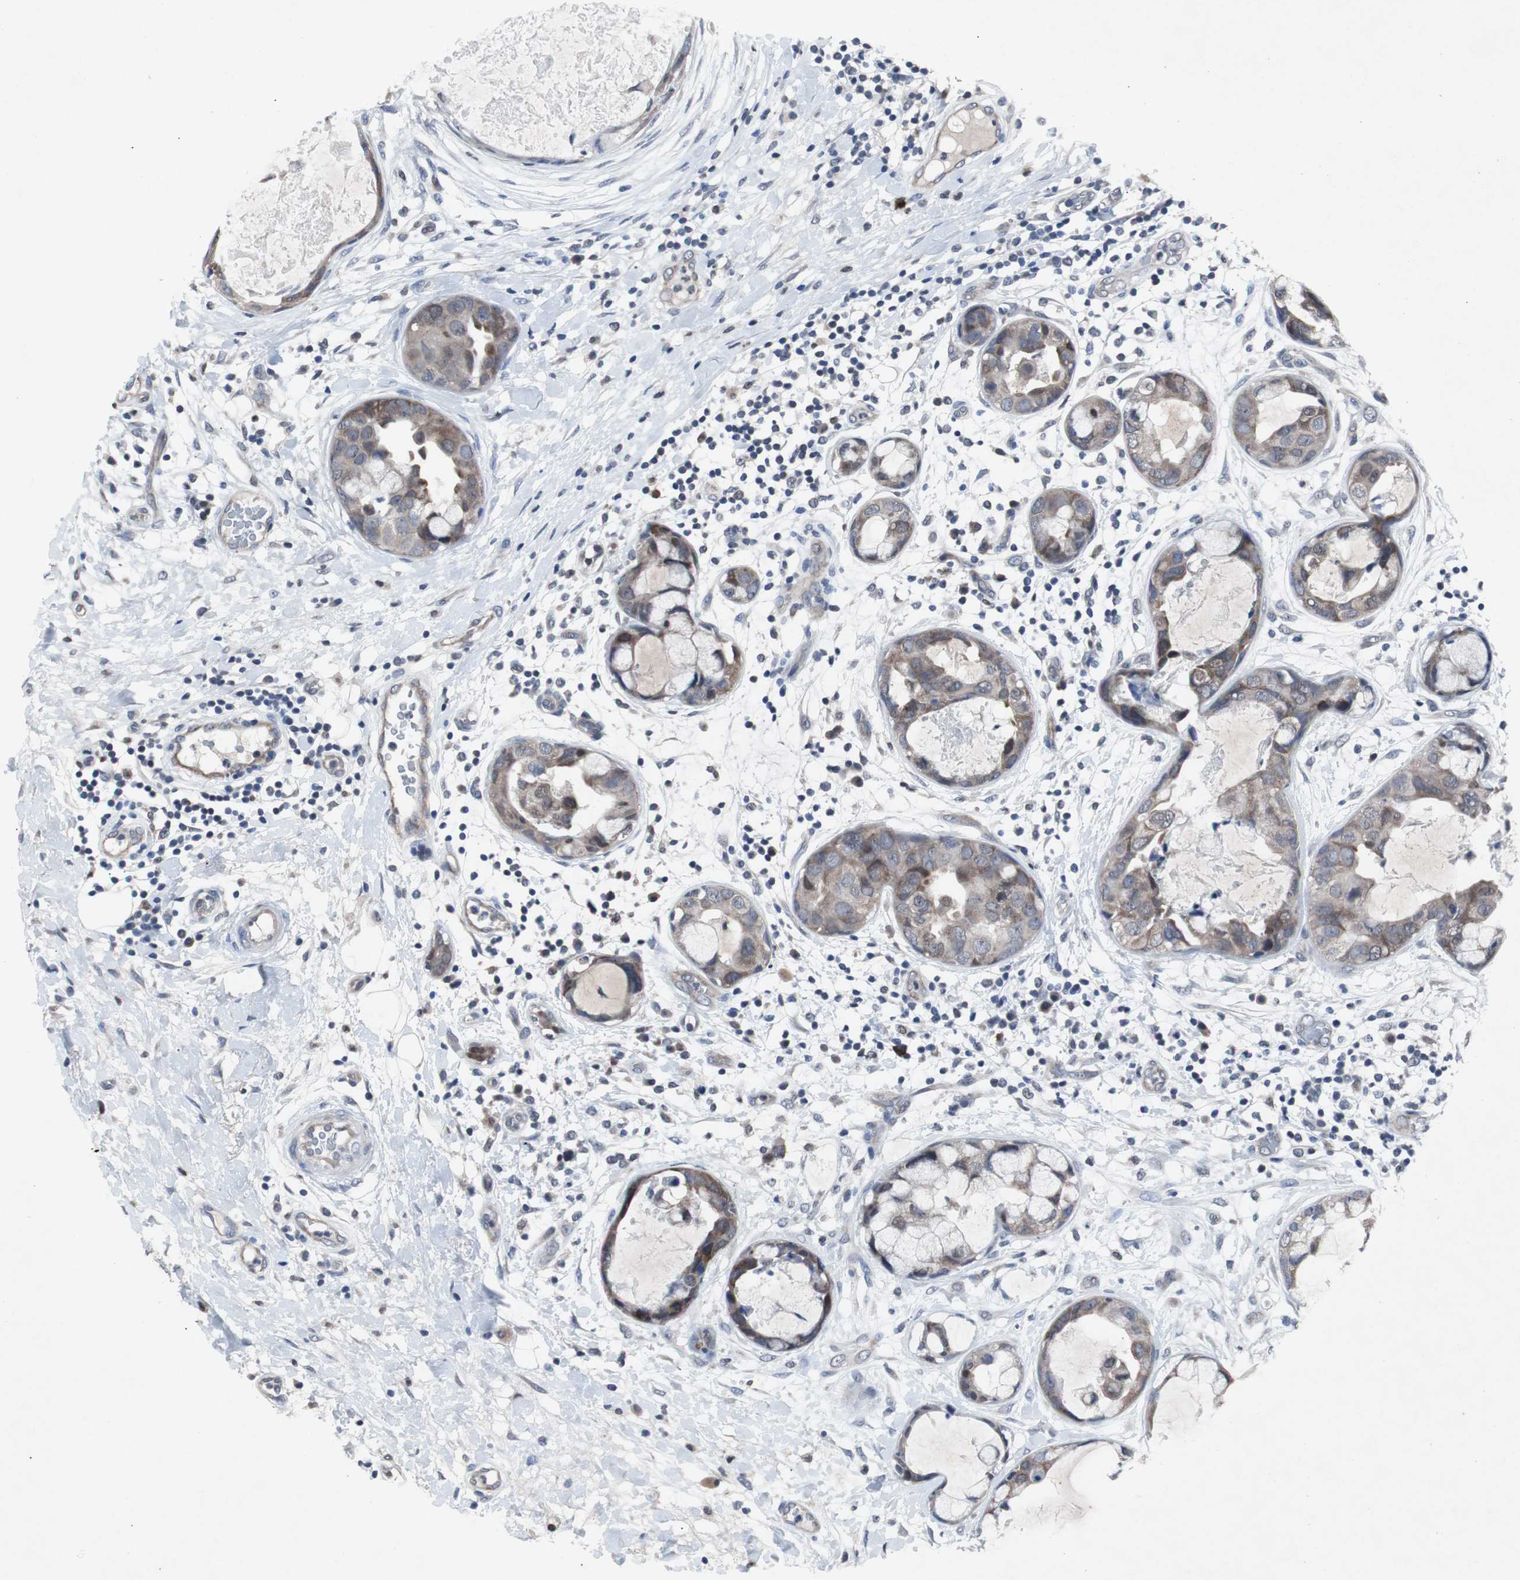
{"staining": {"intensity": "weak", "quantity": ">75%", "location": "cytoplasmic/membranous"}, "tissue": "breast cancer", "cell_type": "Tumor cells", "image_type": "cancer", "snomed": [{"axis": "morphology", "description": "Duct carcinoma"}, {"axis": "topography", "description": "Breast"}], "caption": "Breast invasive ductal carcinoma was stained to show a protein in brown. There is low levels of weak cytoplasmic/membranous positivity in about >75% of tumor cells.", "gene": "RBM47", "patient": {"sex": "female", "age": 40}}